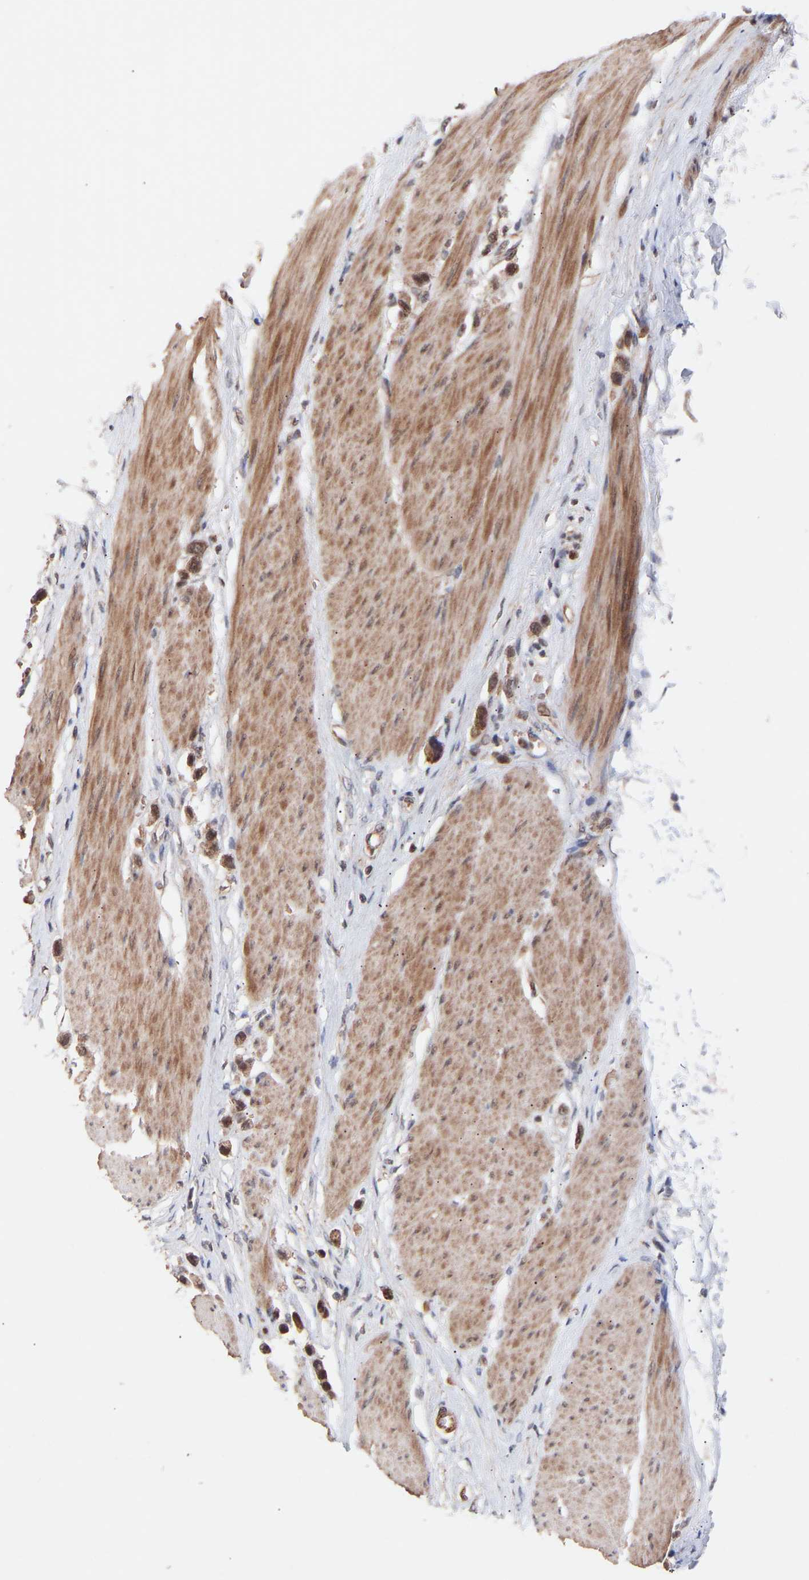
{"staining": {"intensity": "moderate", "quantity": ">75%", "location": "cytoplasmic/membranous,nuclear"}, "tissue": "stomach cancer", "cell_type": "Tumor cells", "image_type": "cancer", "snomed": [{"axis": "morphology", "description": "Adenocarcinoma, NOS"}, {"axis": "topography", "description": "Stomach"}], "caption": "An immunohistochemistry image of neoplastic tissue is shown. Protein staining in brown labels moderate cytoplasmic/membranous and nuclear positivity in stomach cancer (adenocarcinoma) within tumor cells. (DAB = brown stain, brightfield microscopy at high magnification).", "gene": "PDLIM5", "patient": {"sex": "female", "age": 65}}